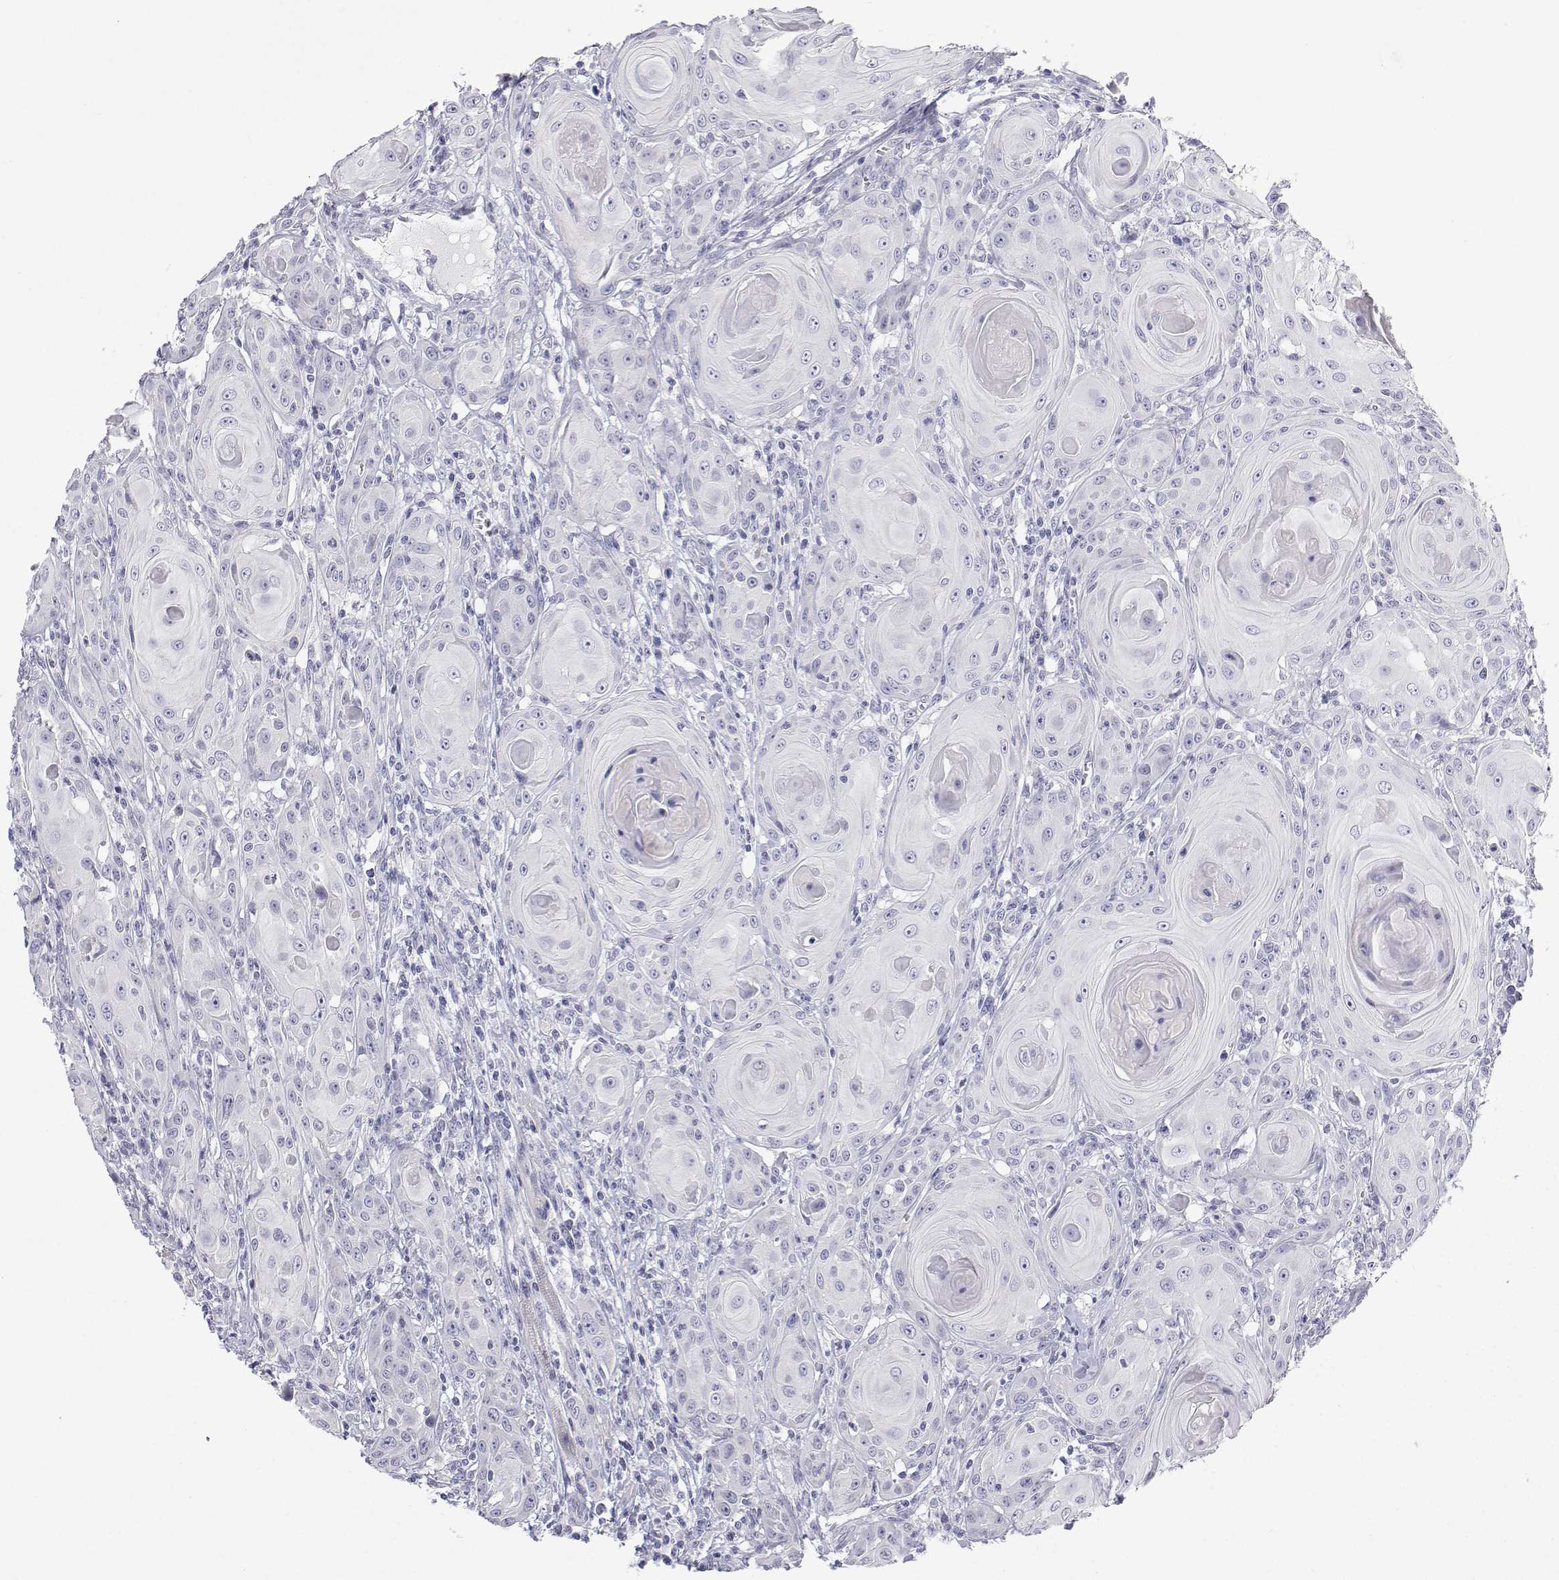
{"staining": {"intensity": "negative", "quantity": "none", "location": "none"}, "tissue": "head and neck cancer", "cell_type": "Tumor cells", "image_type": "cancer", "snomed": [{"axis": "morphology", "description": "Squamous cell carcinoma, NOS"}, {"axis": "topography", "description": "Head-Neck"}], "caption": "This is an immunohistochemistry (IHC) histopathology image of human head and neck cancer. There is no staining in tumor cells.", "gene": "ANKRD65", "patient": {"sex": "female", "age": 80}}